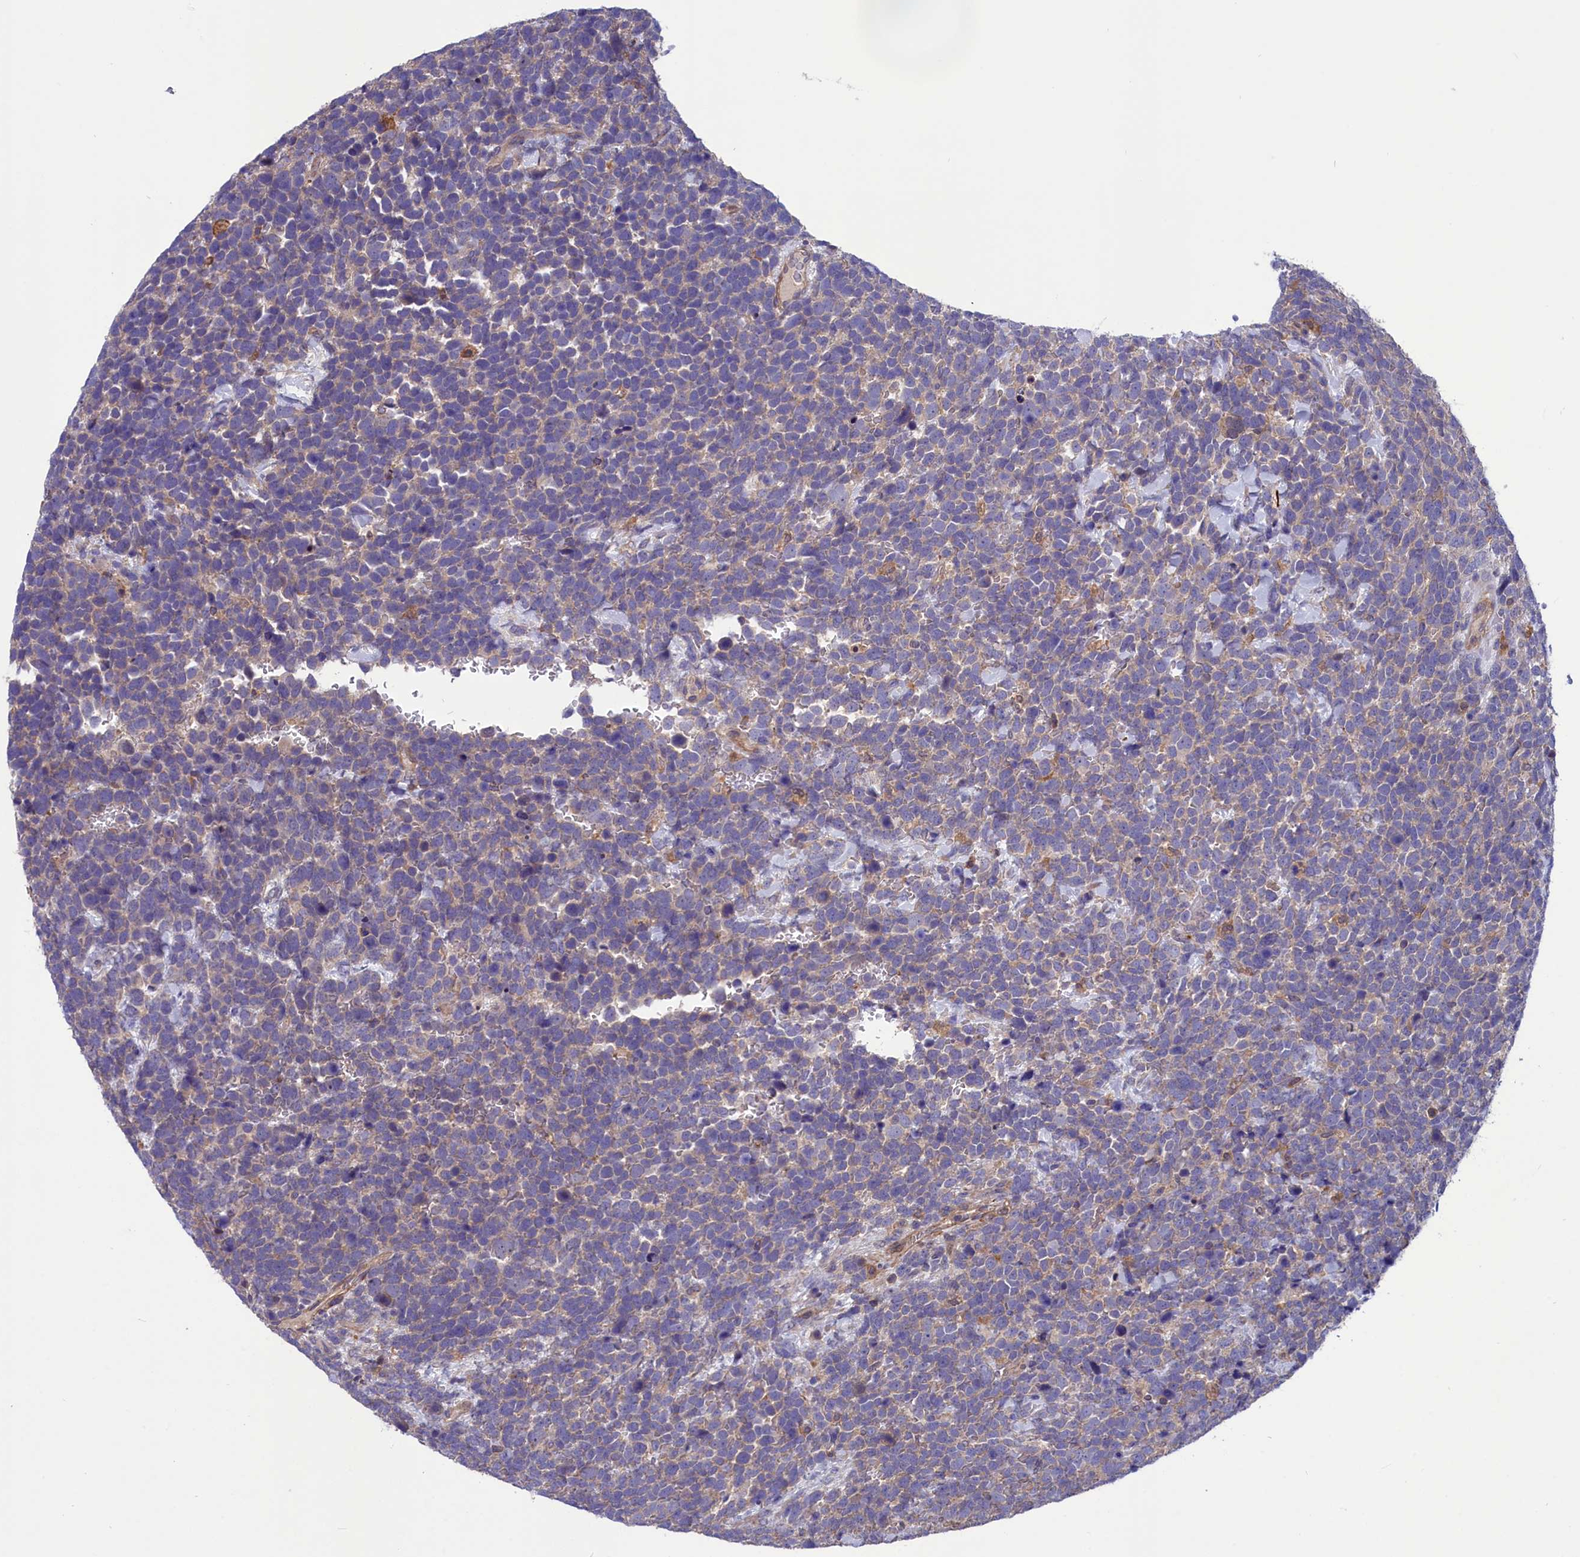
{"staining": {"intensity": "weak", "quantity": "25%-75%", "location": "cytoplasmic/membranous"}, "tissue": "urothelial cancer", "cell_type": "Tumor cells", "image_type": "cancer", "snomed": [{"axis": "morphology", "description": "Urothelial carcinoma, High grade"}, {"axis": "topography", "description": "Urinary bladder"}], "caption": "Weak cytoplasmic/membranous positivity is identified in about 25%-75% of tumor cells in urothelial carcinoma (high-grade).", "gene": "AMDHD2", "patient": {"sex": "female", "age": 82}}